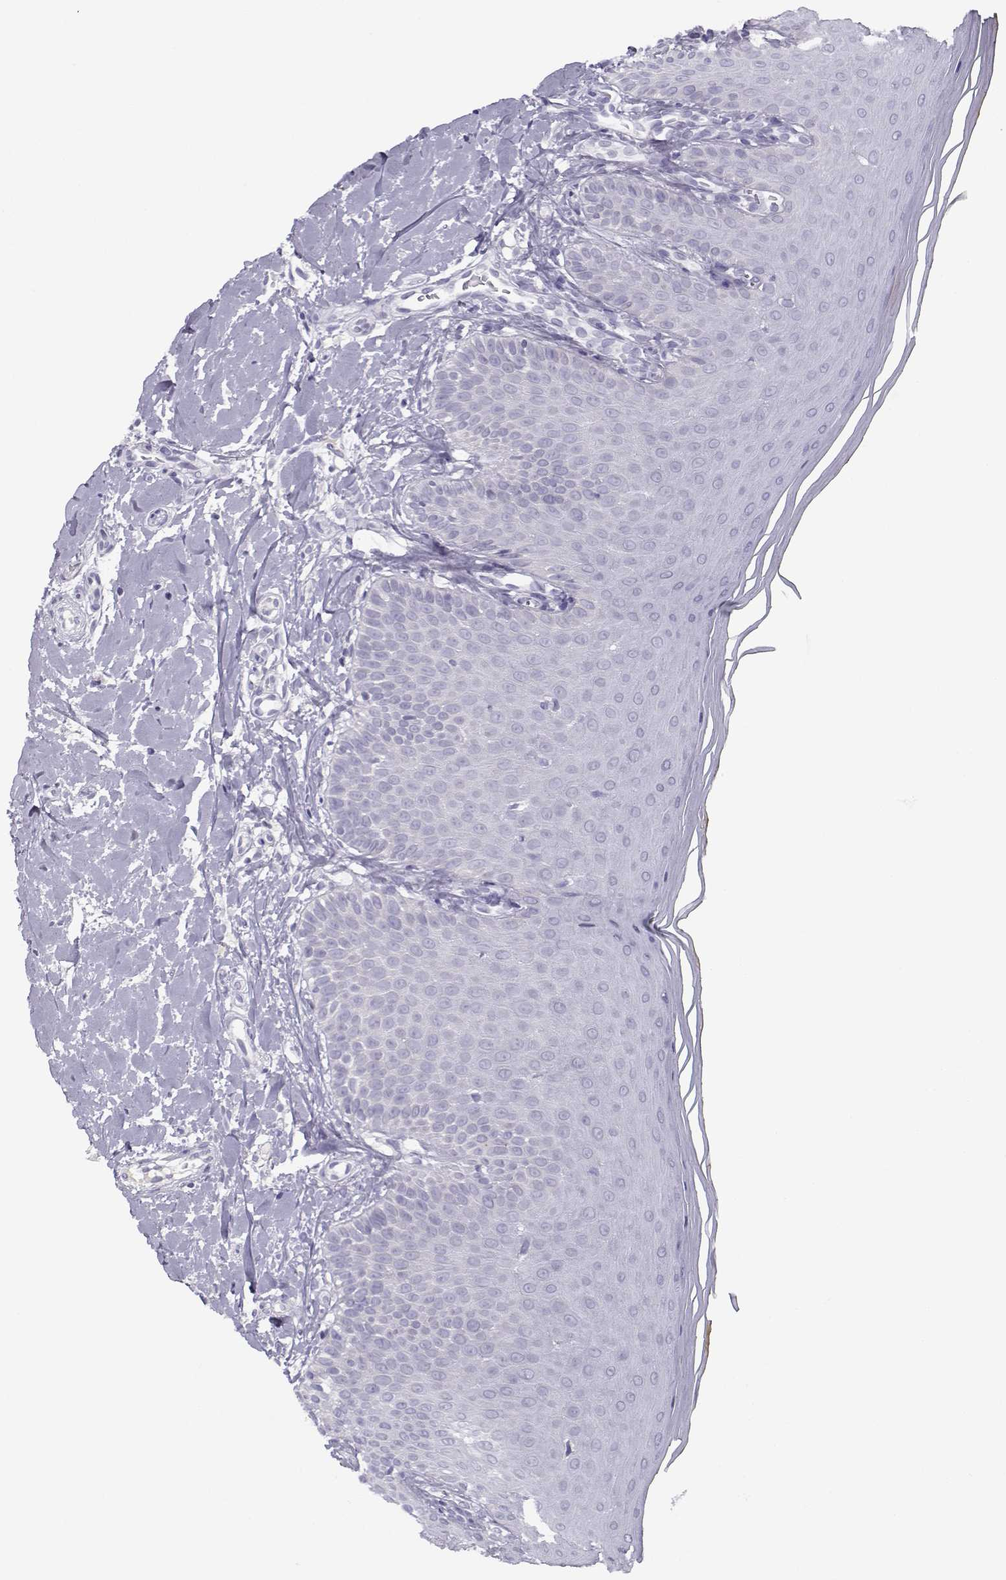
{"staining": {"intensity": "negative", "quantity": "none", "location": "none"}, "tissue": "oral mucosa", "cell_type": "Squamous epithelial cells", "image_type": "normal", "snomed": [{"axis": "morphology", "description": "Normal tissue, NOS"}, {"axis": "topography", "description": "Oral tissue"}], "caption": "Squamous epithelial cells are negative for brown protein staining in benign oral mucosa. The staining was performed using DAB (3,3'-diaminobenzidine) to visualize the protein expression in brown, while the nuclei were stained in blue with hematoxylin (Magnification: 20x).", "gene": "CFAP77", "patient": {"sex": "female", "age": 43}}